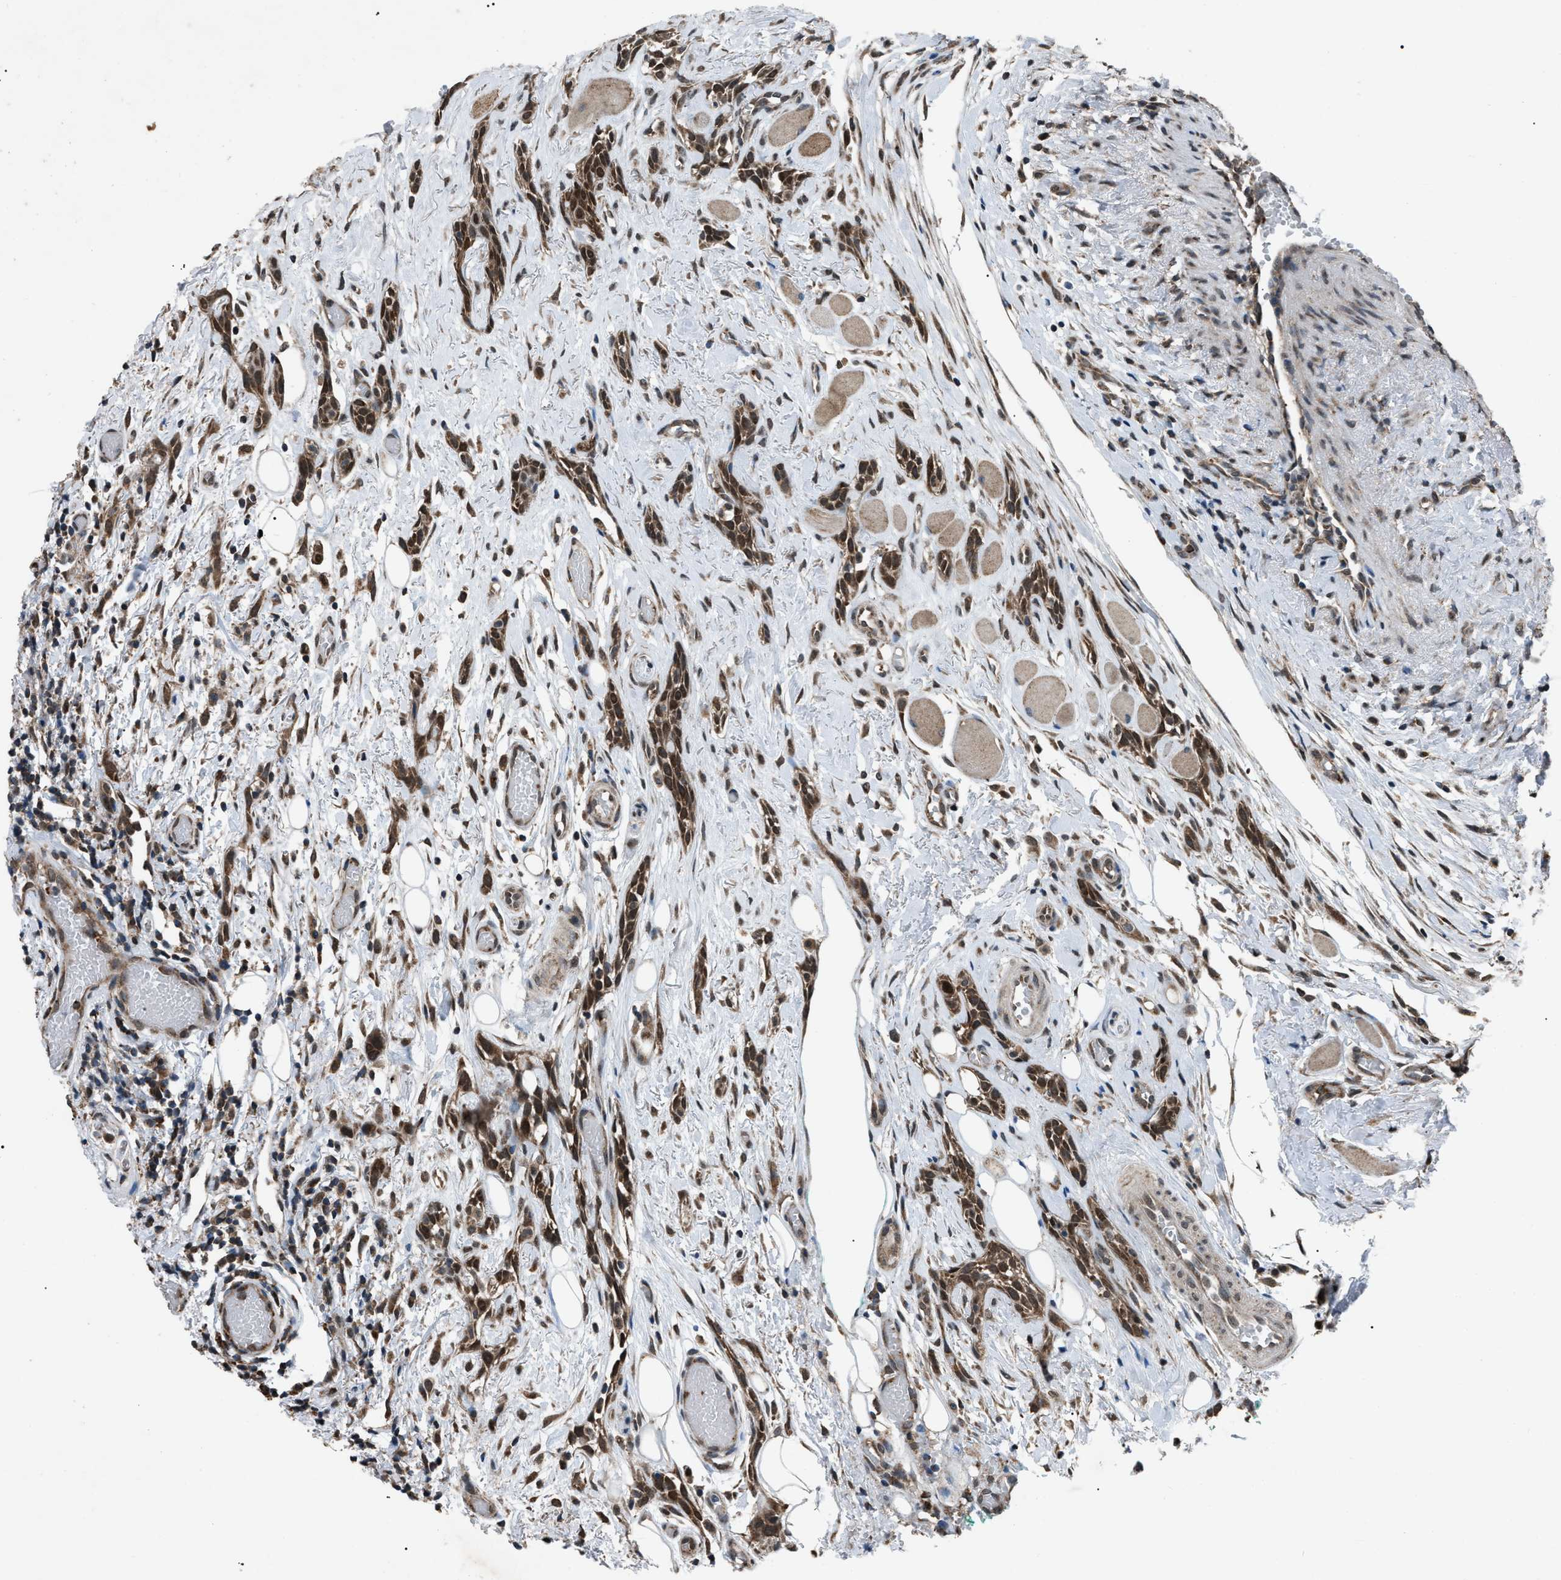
{"staining": {"intensity": "strong", "quantity": ">75%", "location": "cytoplasmic/membranous"}, "tissue": "oral mucosa", "cell_type": "Squamous epithelial cells", "image_type": "normal", "snomed": [{"axis": "morphology", "description": "Normal tissue, NOS"}, {"axis": "morphology", "description": "Squamous cell carcinoma, NOS"}, {"axis": "topography", "description": "Oral tissue"}, {"axis": "topography", "description": "Salivary gland"}, {"axis": "topography", "description": "Head-Neck"}], "caption": "The micrograph reveals staining of benign oral mucosa, revealing strong cytoplasmic/membranous protein expression (brown color) within squamous epithelial cells.", "gene": "ZFAND2A", "patient": {"sex": "female", "age": 62}}